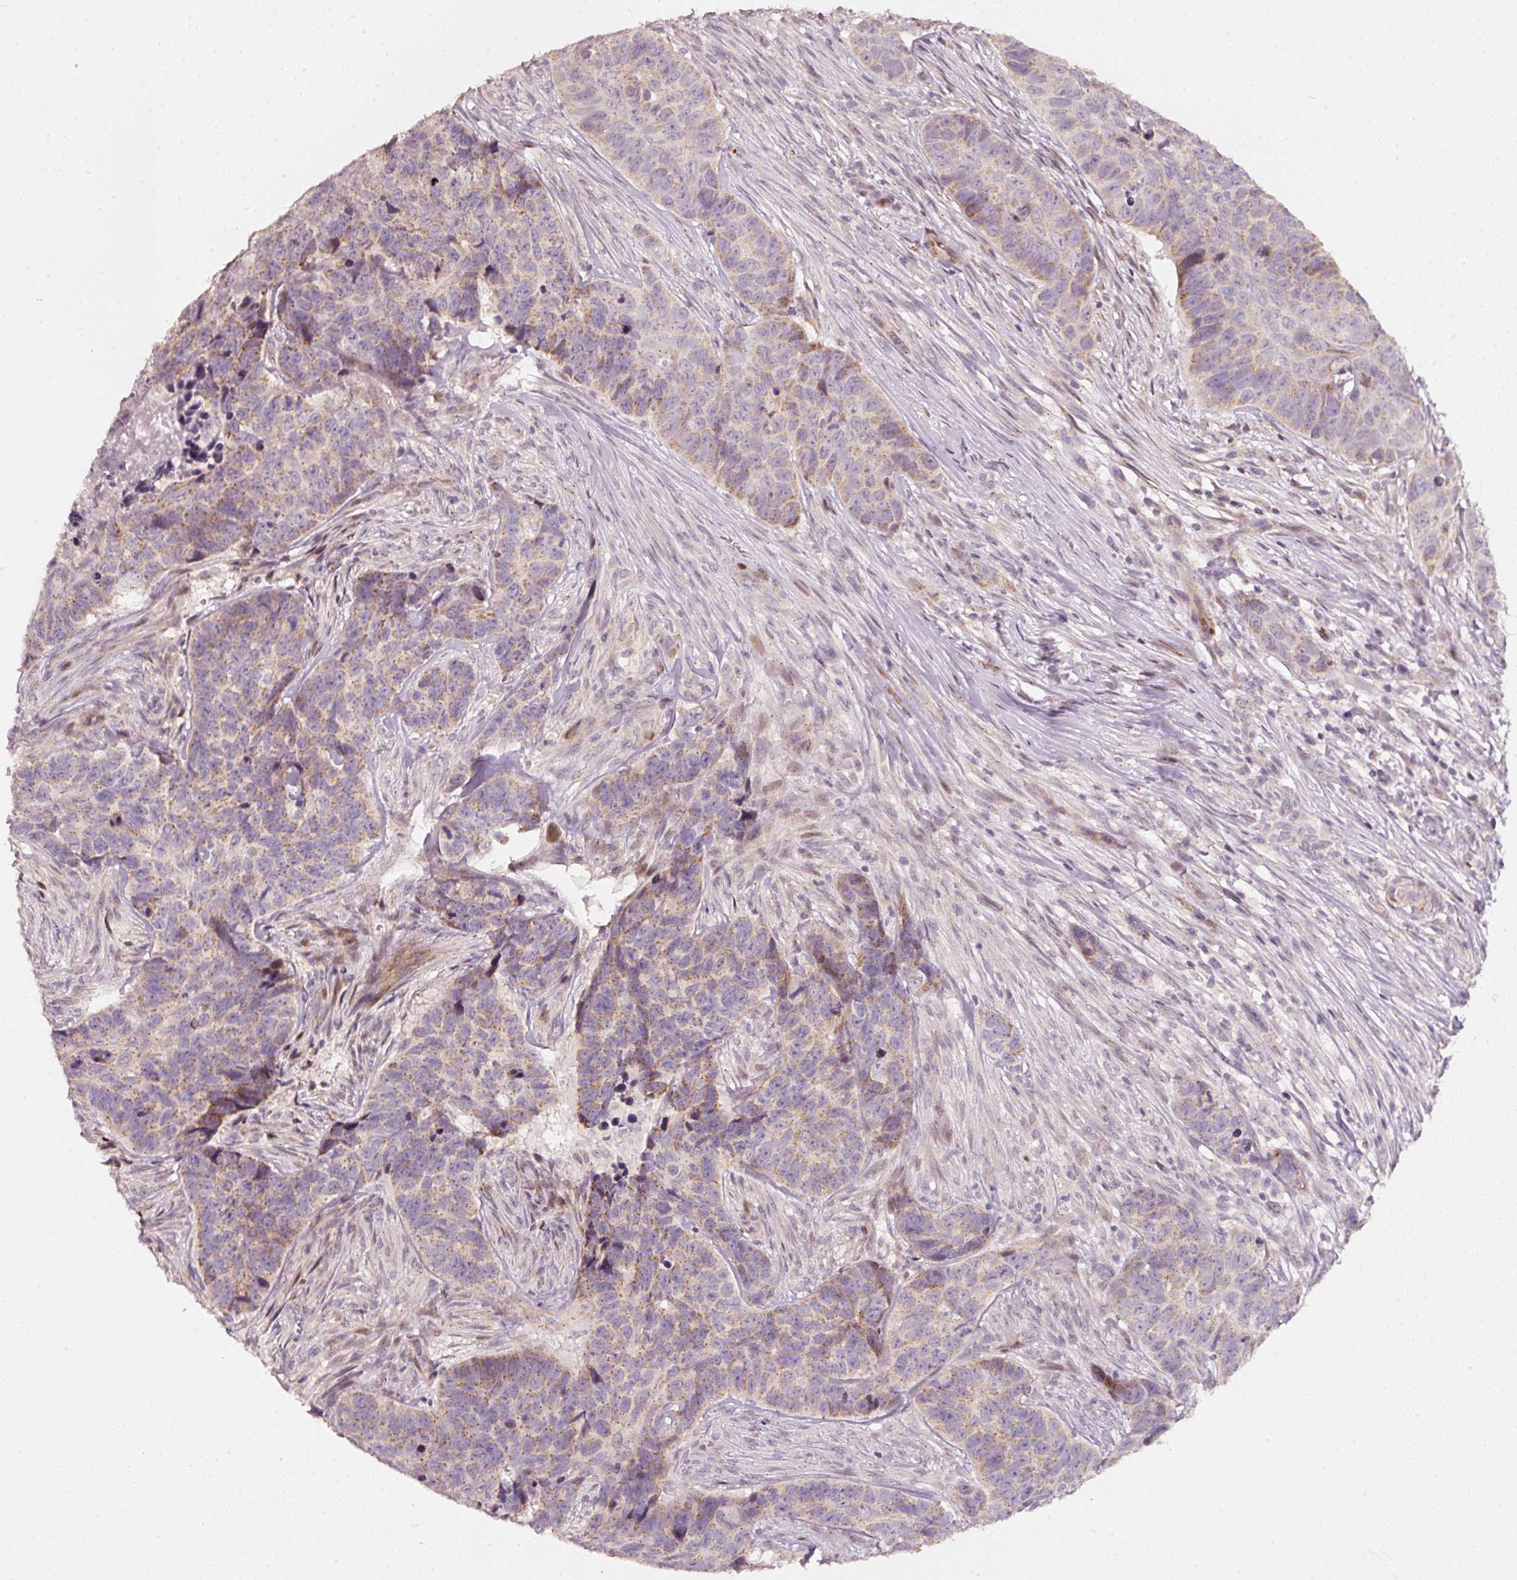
{"staining": {"intensity": "weak", "quantity": "25%-75%", "location": "cytoplasmic/membranous"}, "tissue": "skin cancer", "cell_type": "Tumor cells", "image_type": "cancer", "snomed": [{"axis": "morphology", "description": "Basal cell carcinoma"}, {"axis": "topography", "description": "Skin"}], "caption": "Skin cancer was stained to show a protein in brown. There is low levels of weak cytoplasmic/membranous expression in about 25%-75% of tumor cells. (Brightfield microscopy of DAB IHC at high magnification).", "gene": "TOB2", "patient": {"sex": "female", "age": 82}}